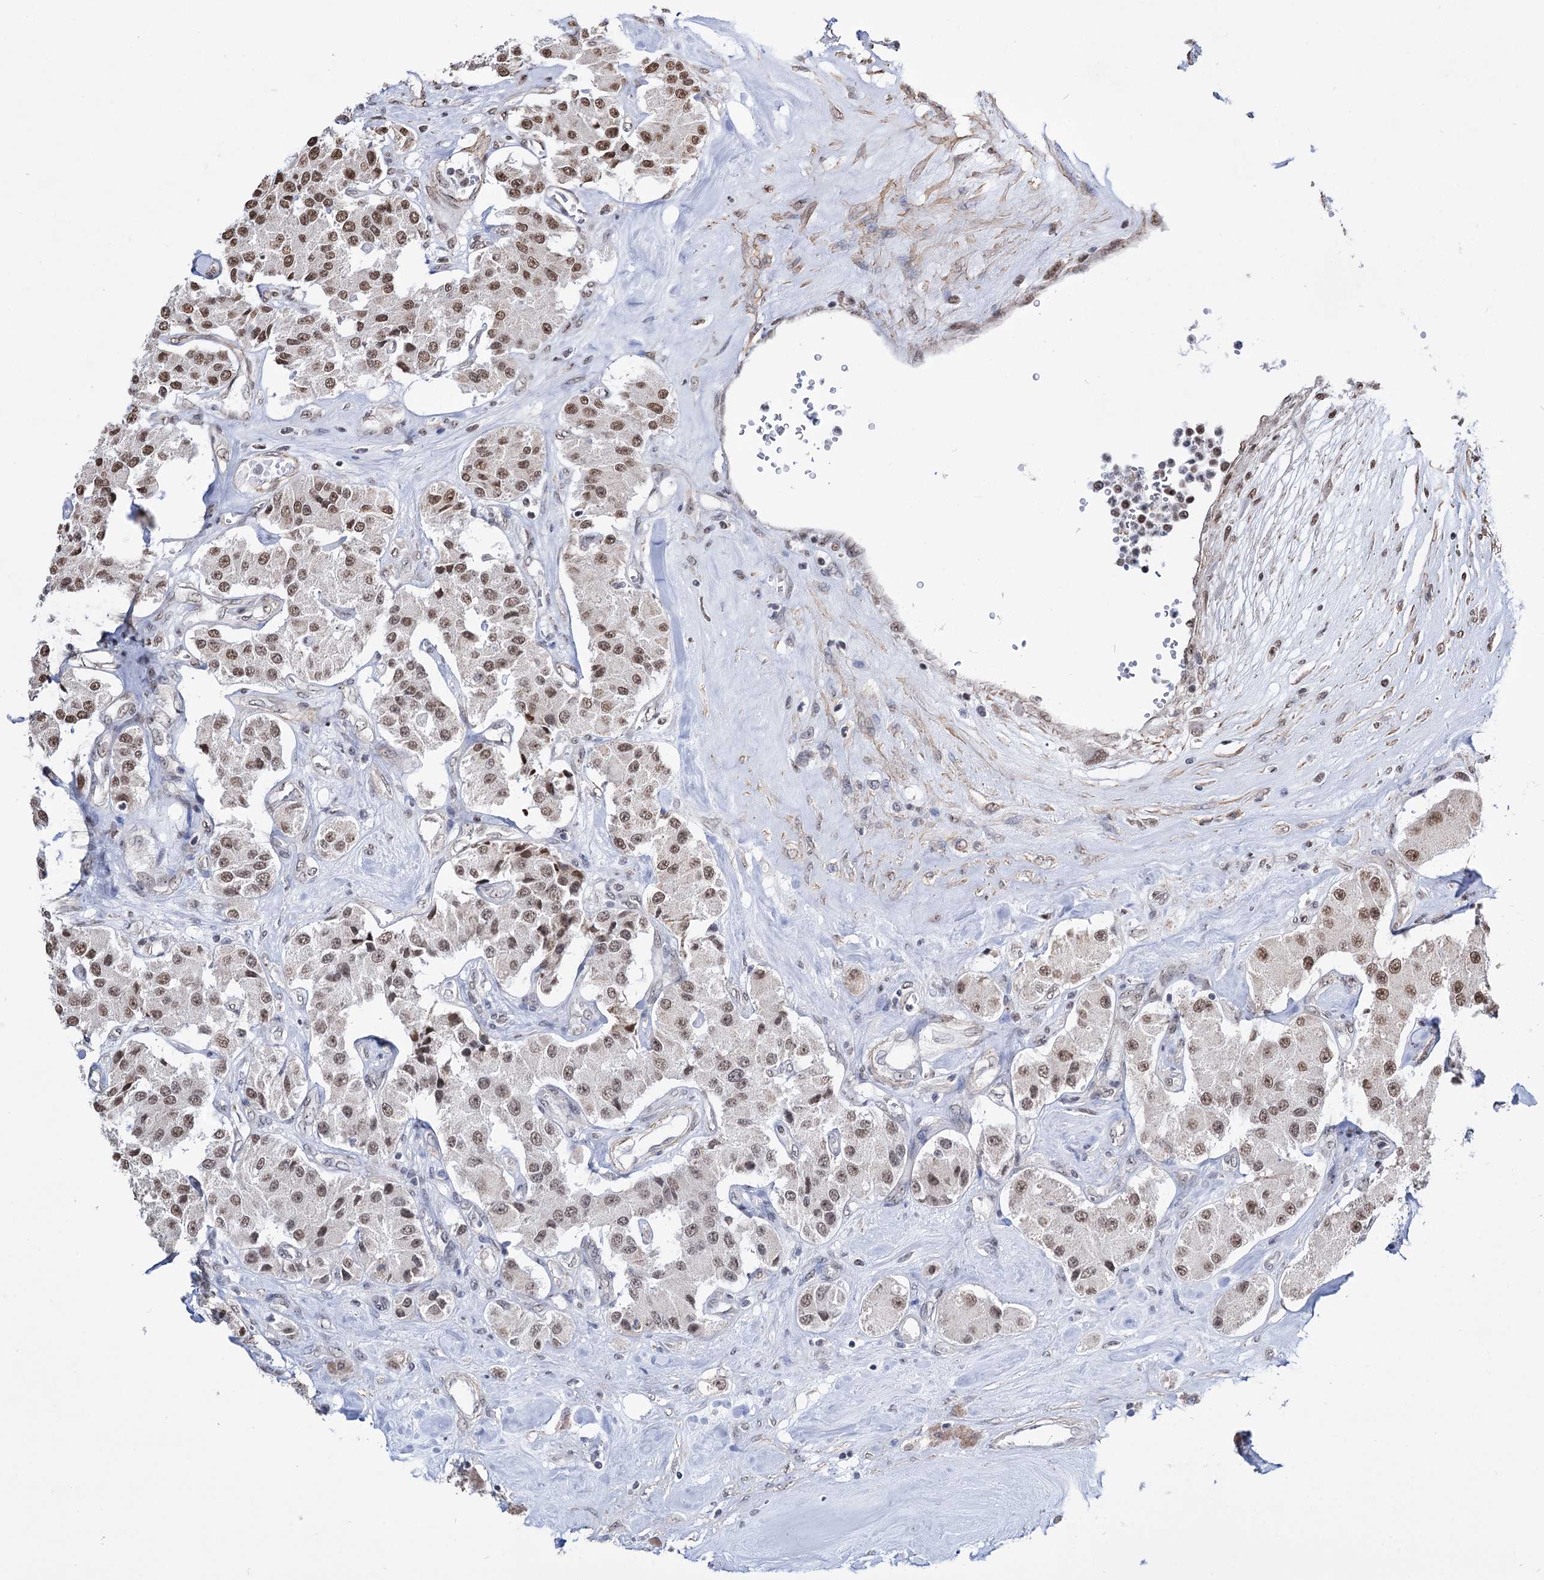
{"staining": {"intensity": "moderate", "quantity": ">75%", "location": "nuclear"}, "tissue": "carcinoid", "cell_type": "Tumor cells", "image_type": "cancer", "snomed": [{"axis": "morphology", "description": "Carcinoid, malignant, NOS"}, {"axis": "topography", "description": "Pancreas"}], "caption": "The photomicrograph displays a brown stain indicating the presence of a protein in the nuclear of tumor cells in carcinoid (malignant).", "gene": "ABHD10", "patient": {"sex": "male", "age": 41}}